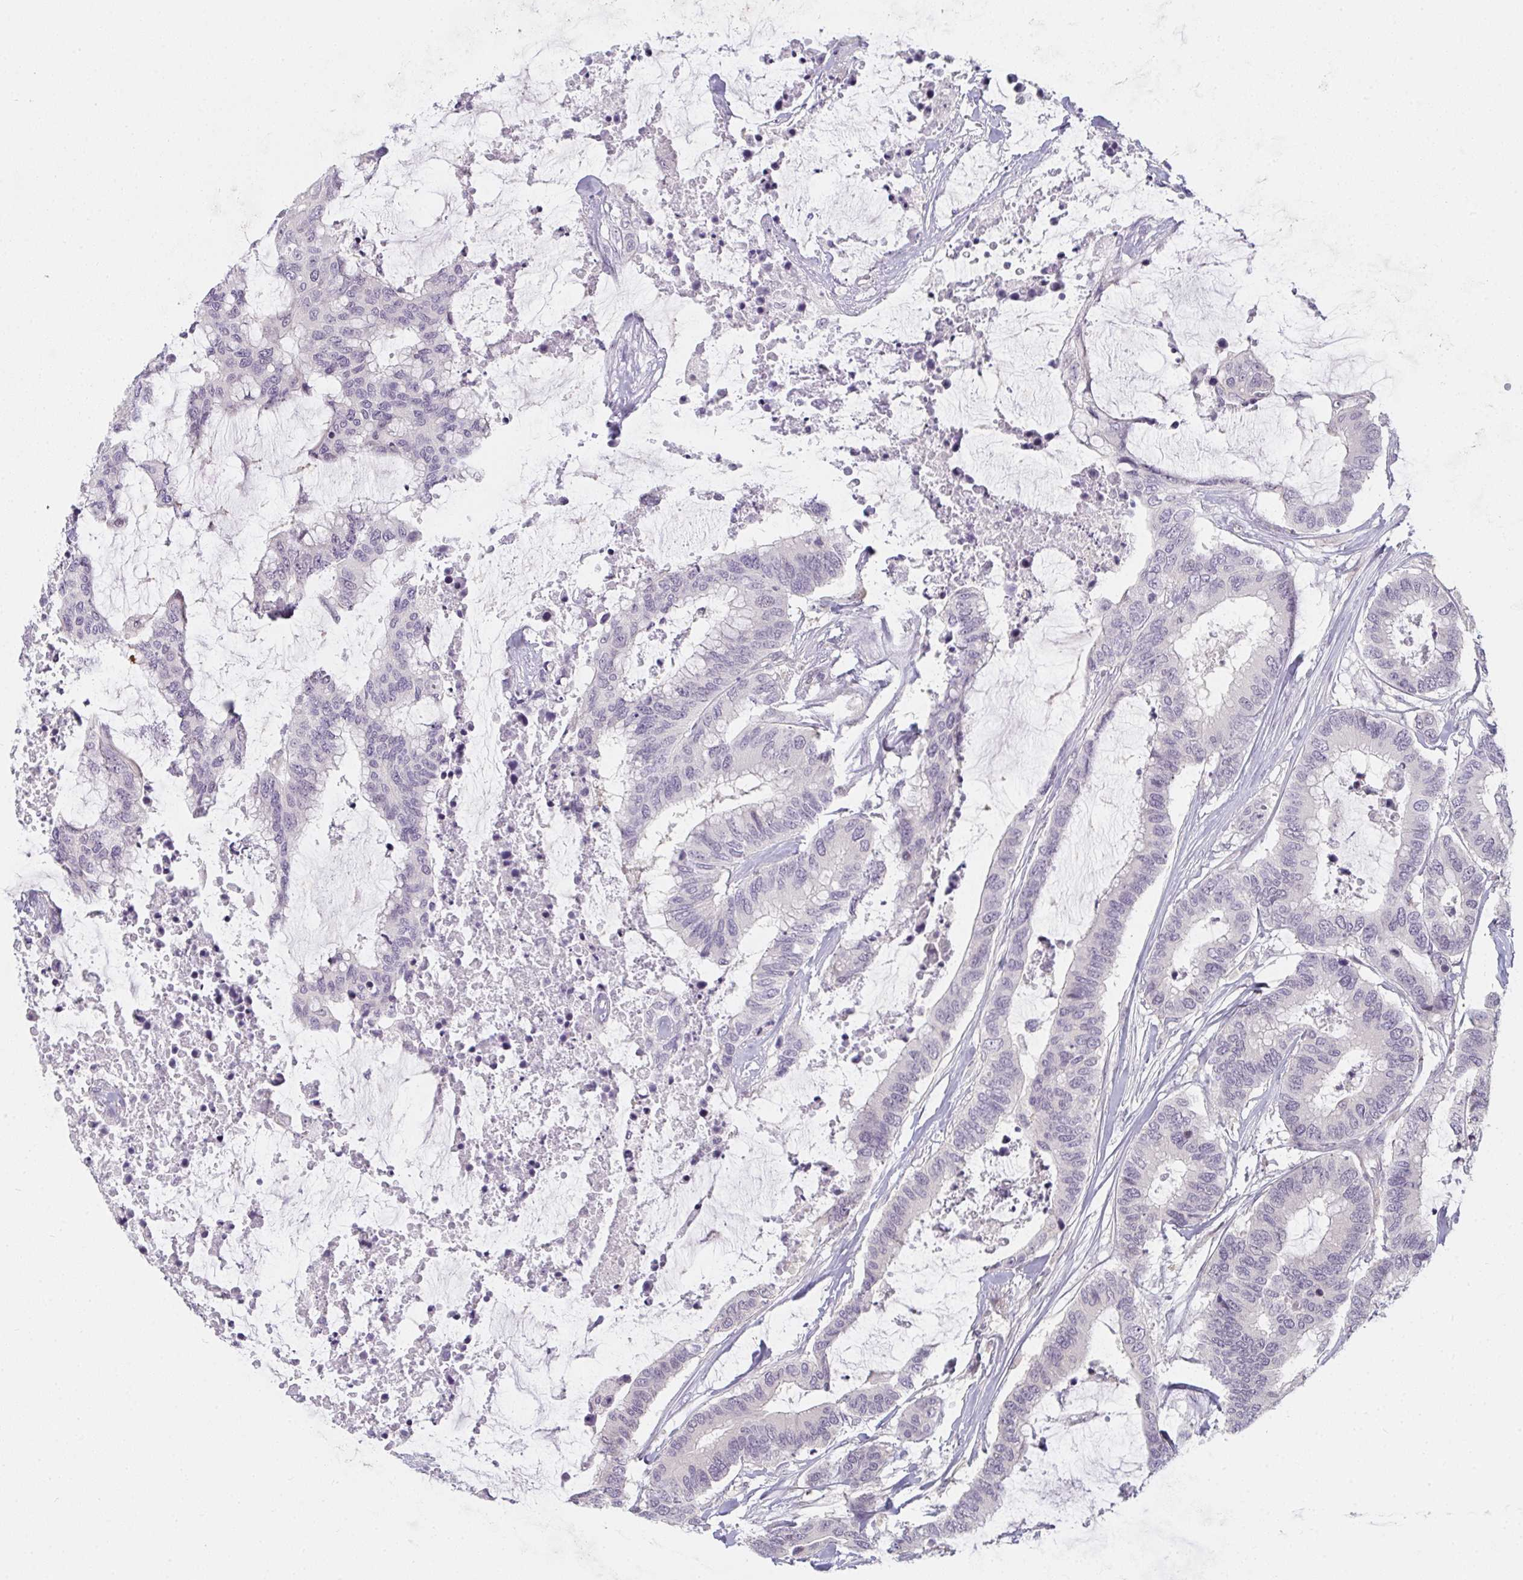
{"staining": {"intensity": "negative", "quantity": "none", "location": "none"}, "tissue": "colorectal cancer", "cell_type": "Tumor cells", "image_type": "cancer", "snomed": [{"axis": "morphology", "description": "Adenocarcinoma, NOS"}, {"axis": "topography", "description": "Rectum"}], "caption": "The immunohistochemistry (IHC) image has no significant expression in tumor cells of colorectal cancer (adenocarcinoma) tissue.", "gene": "GSDMB", "patient": {"sex": "female", "age": 59}}